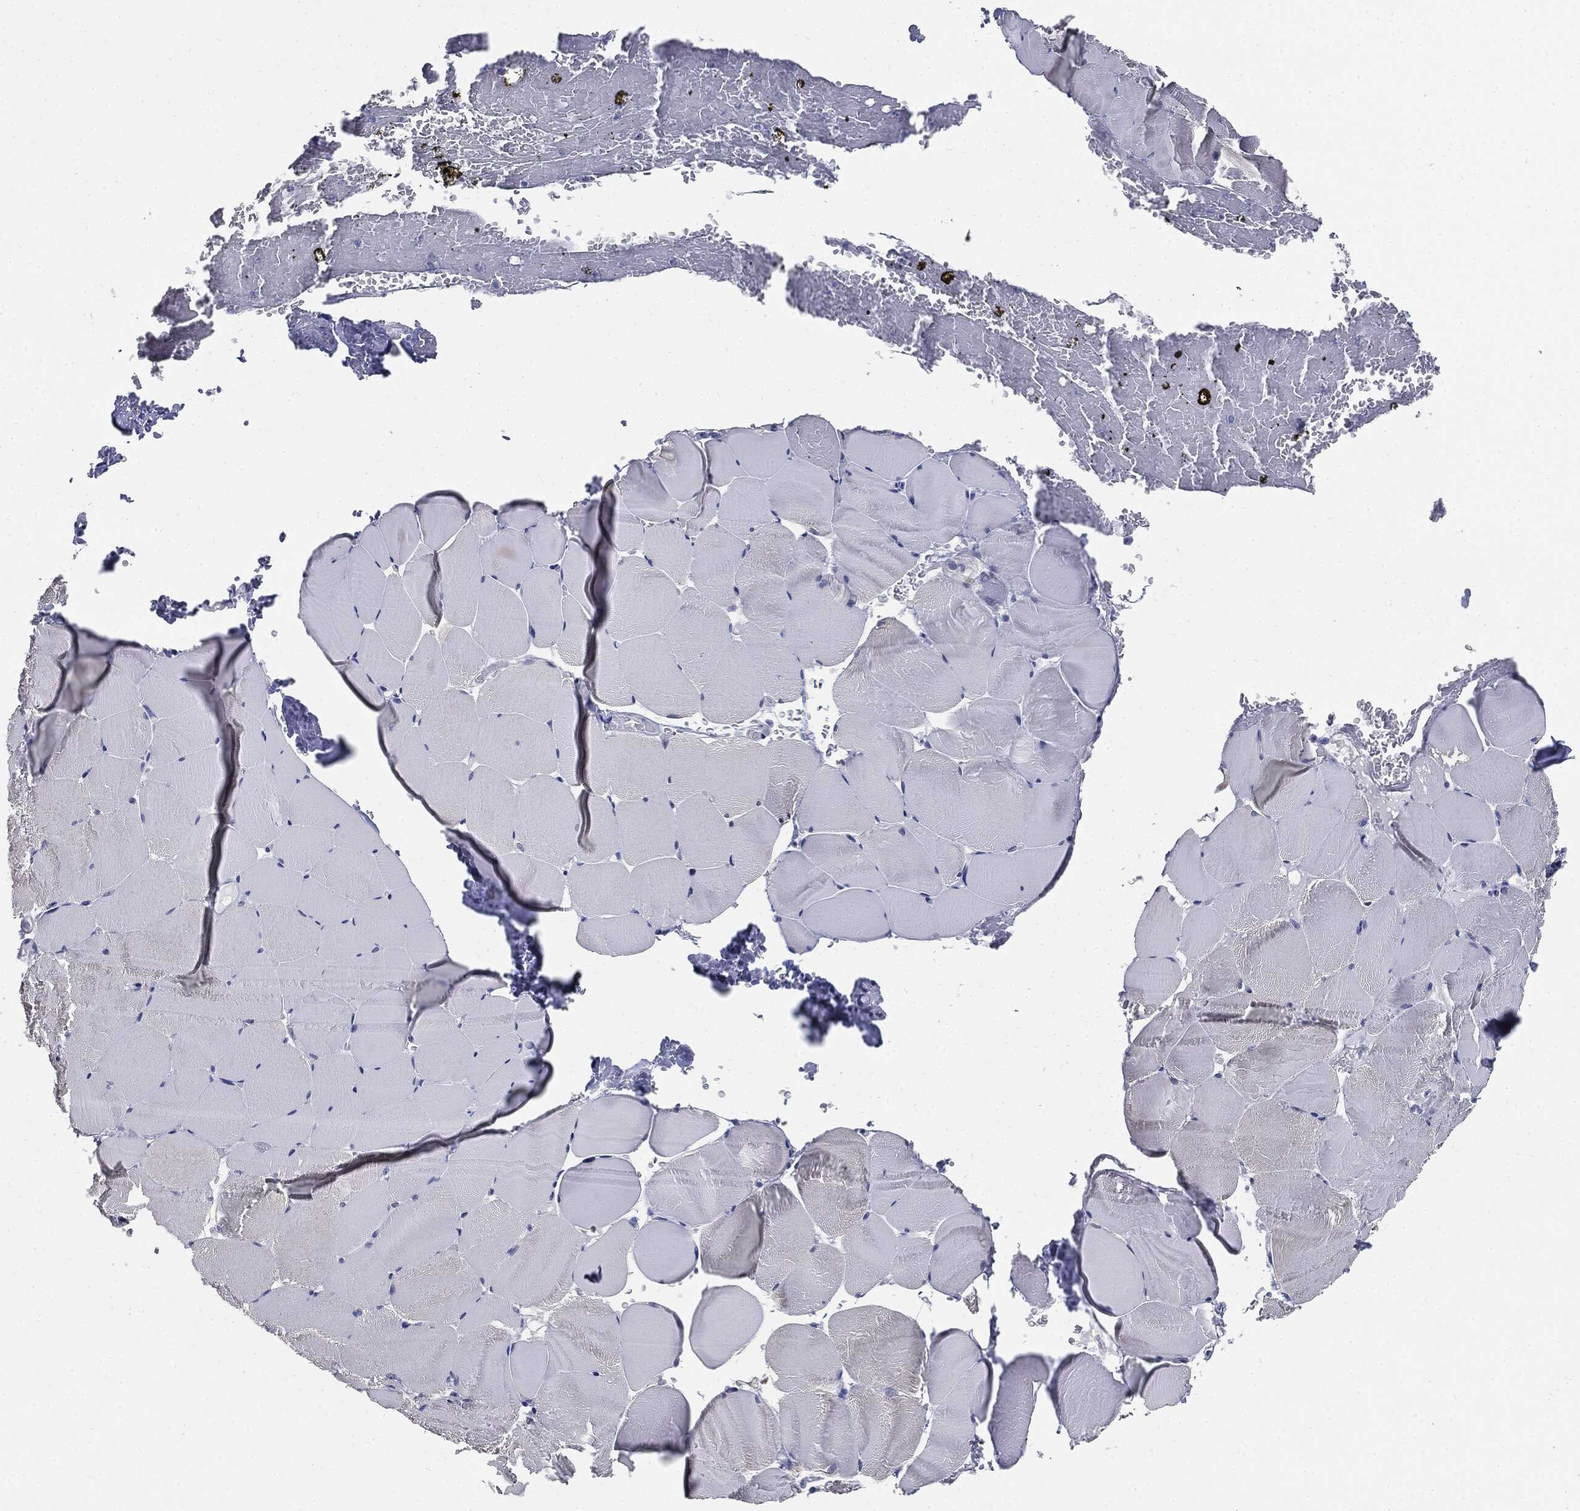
{"staining": {"intensity": "negative", "quantity": "none", "location": "none"}, "tissue": "skeletal muscle", "cell_type": "Myocytes", "image_type": "normal", "snomed": [{"axis": "morphology", "description": "Normal tissue, NOS"}, {"axis": "topography", "description": "Skeletal muscle"}], "caption": "The image demonstrates no significant positivity in myocytes of skeletal muscle.", "gene": "CUZD1", "patient": {"sex": "female", "age": 37}}